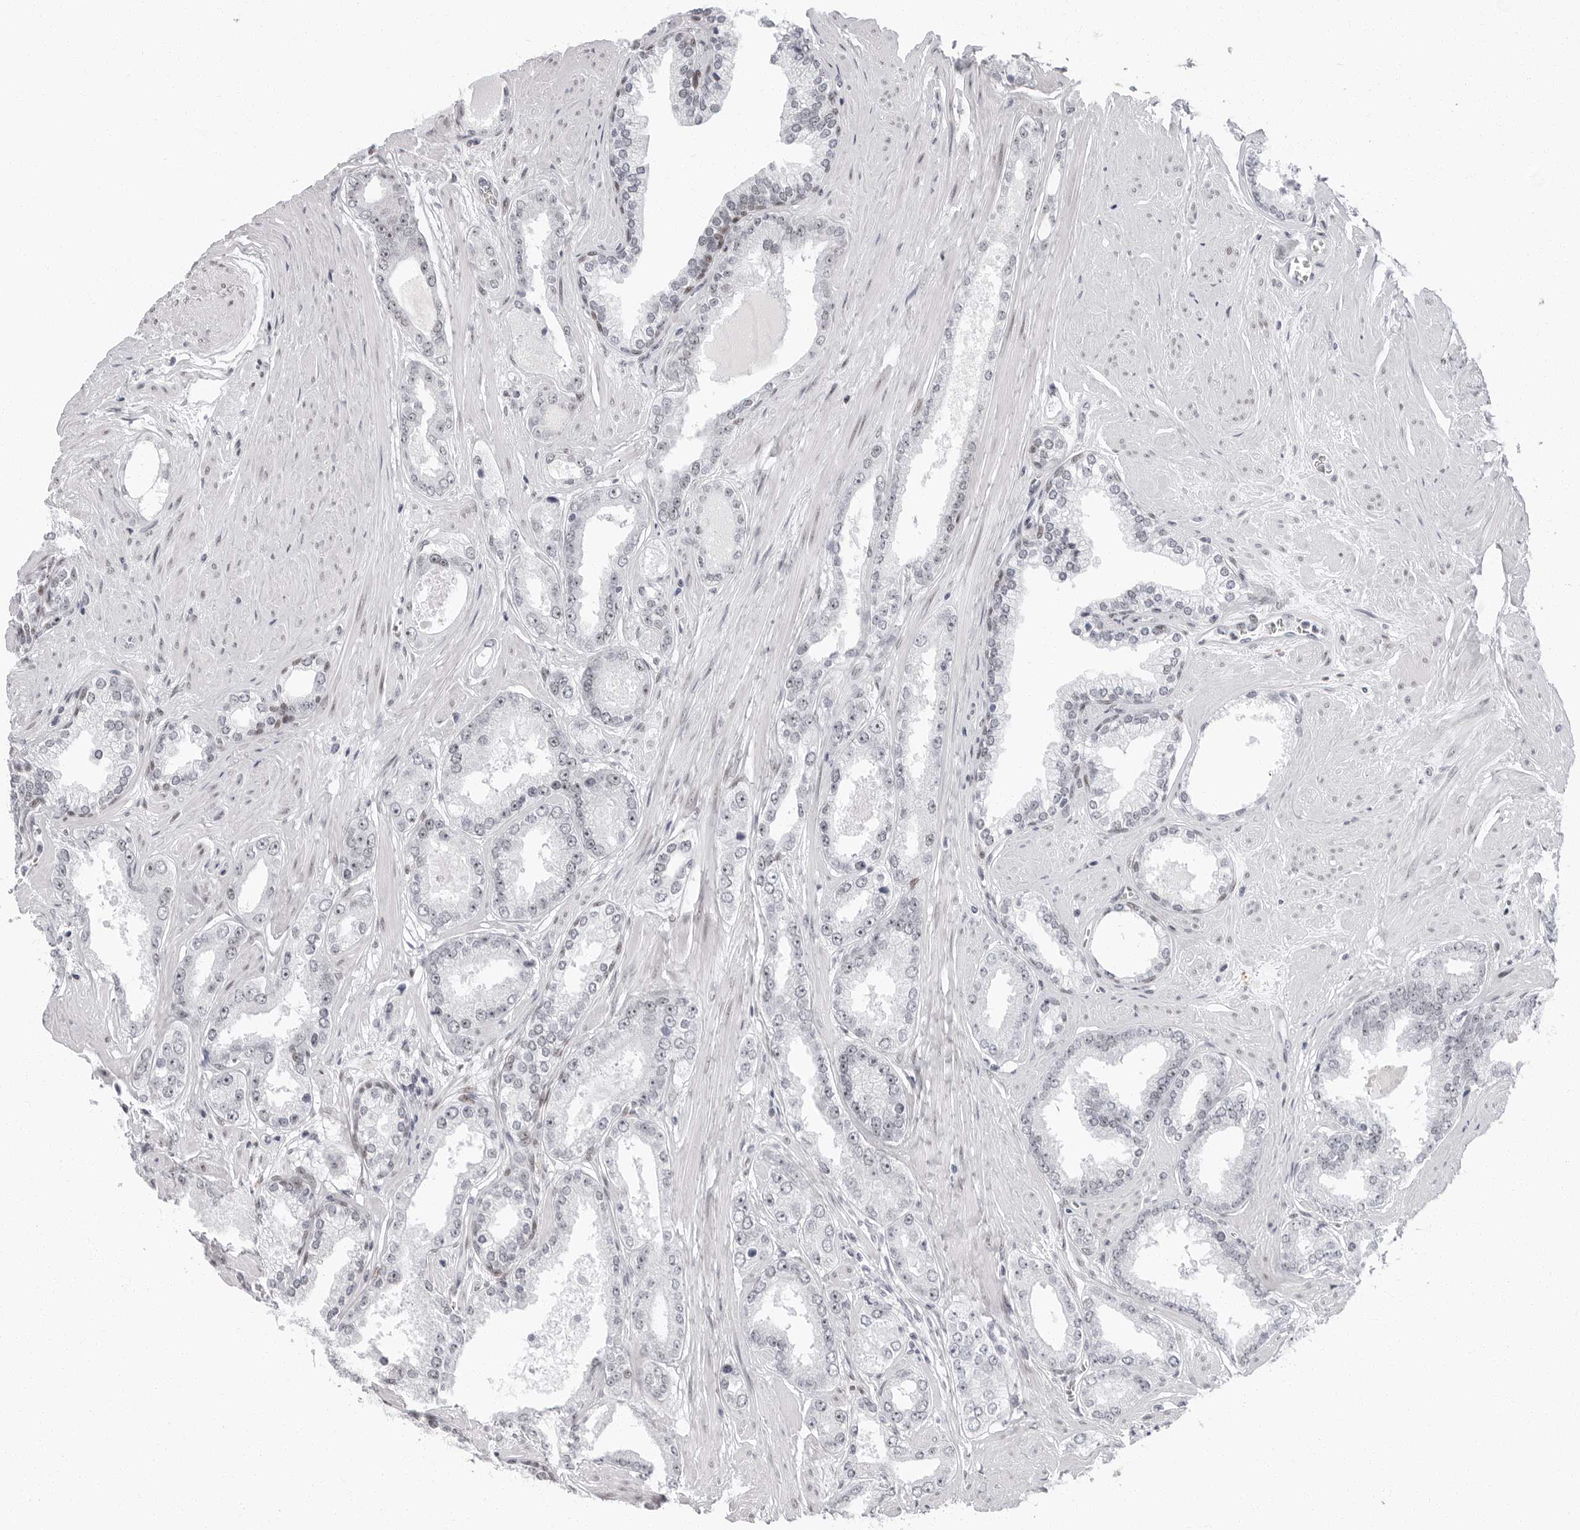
{"staining": {"intensity": "negative", "quantity": "none", "location": "none"}, "tissue": "prostate cancer", "cell_type": "Tumor cells", "image_type": "cancer", "snomed": [{"axis": "morphology", "description": "Adenocarcinoma, Low grade"}, {"axis": "topography", "description": "Prostate"}], "caption": "There is no significant staining in tumor cells of adenocarcinoma (low-grade) (prostate).", "gene": "VEZF1", "patient": {"sex": "male", "age": 62}}